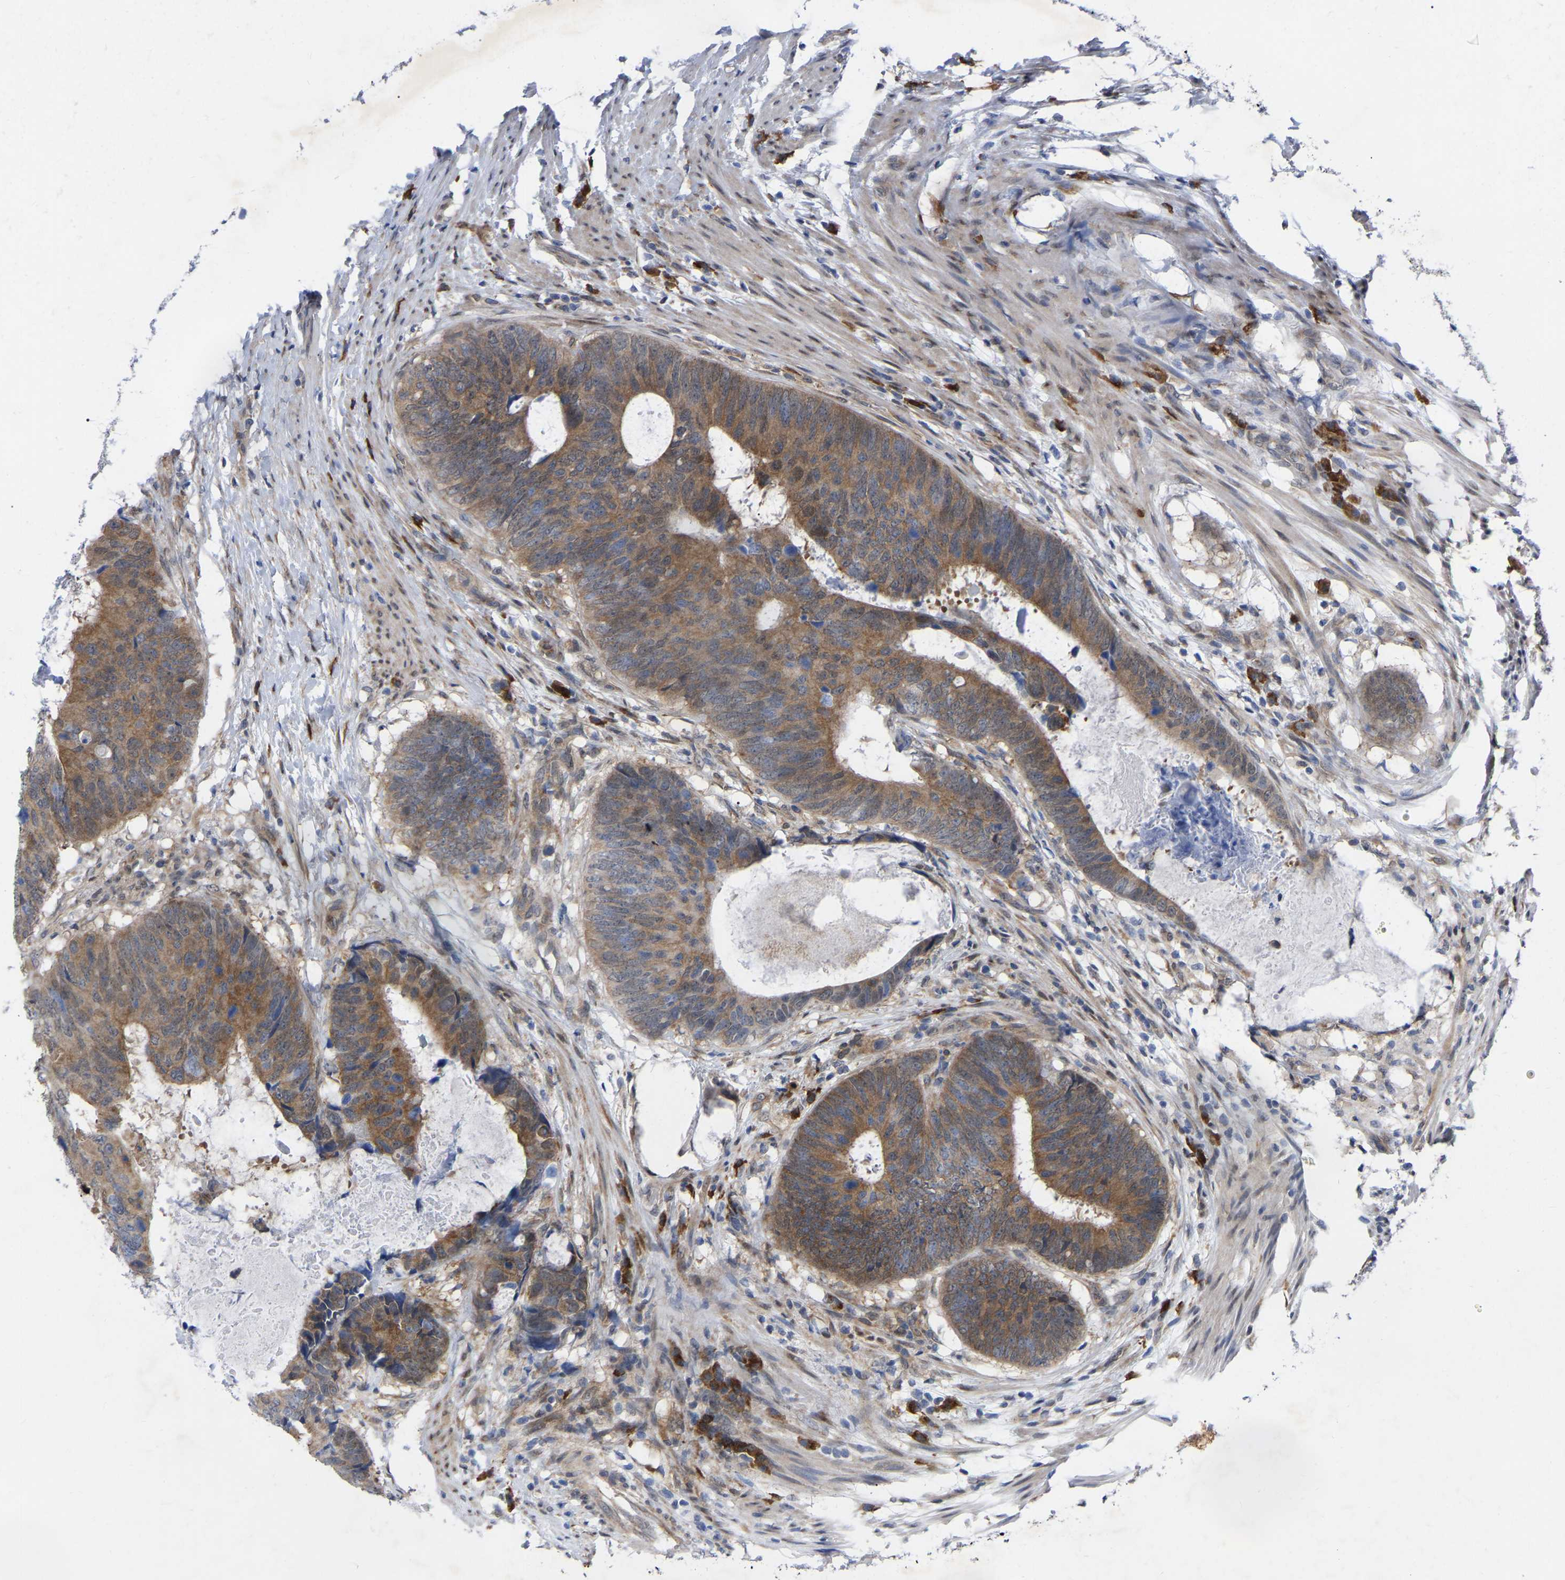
{"staining": {"intensity": "moderate", "quantity": ">75%", "location": "cytoplasmic/membranous"}, "tissue": "colorectal cancer", "cell_type": "Tumor cells", "image_type": "cancer", "snomed": [{"axis": "morphology", "description": "Adenocarcinoma, NOS"}, {"axis": "topography", "description": "Colon"}], "caption": "A high-resolution photomicrograph shows immunohistochemistry (IHC) staining of colorectal cancer, which reveals moderate cytoplasmic/membranous expression in about >75% of tumor cells. (IHC, brightfield microscopy, high magnification).", "gene": "UBE4B", "patient": {"sex": "male", "age": 56}}